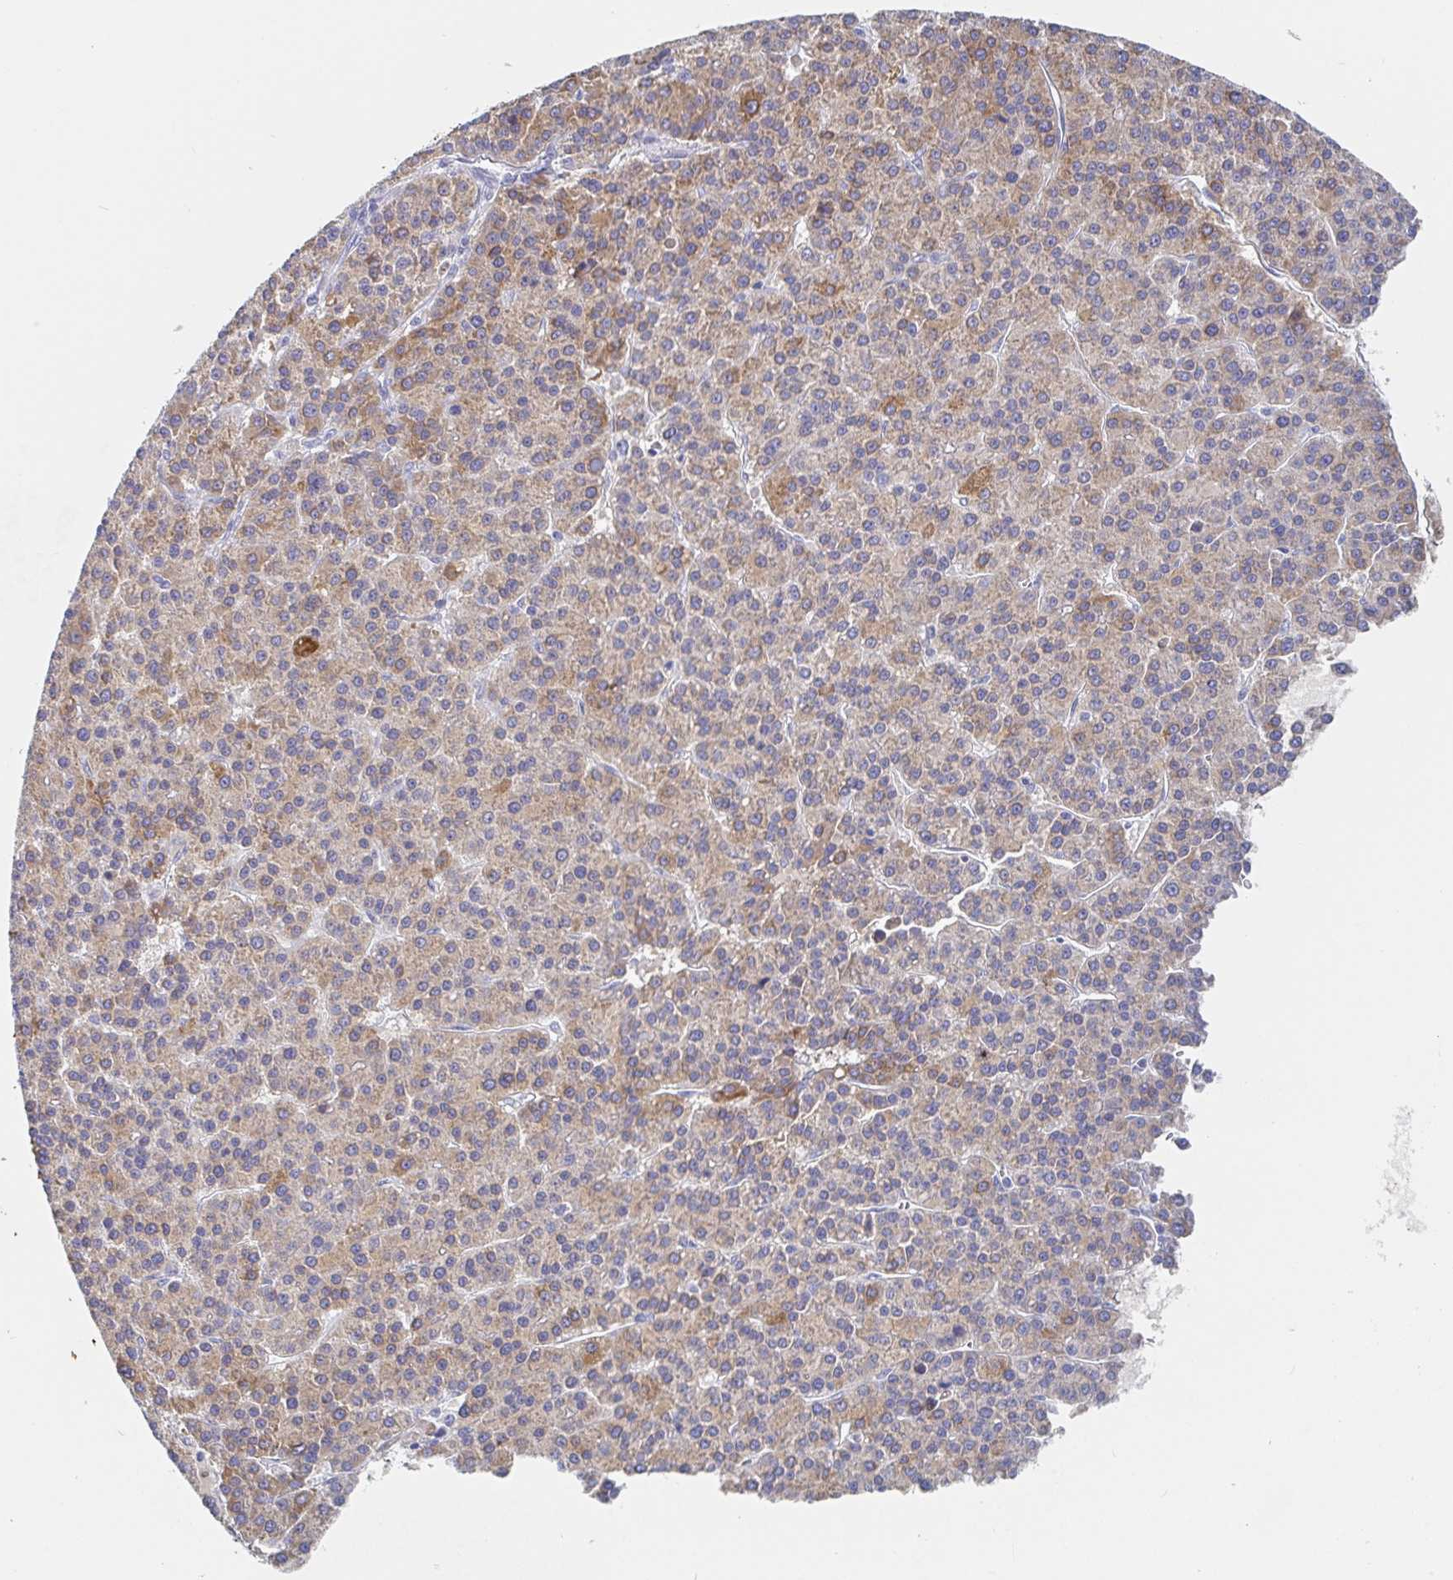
{"staining": {"intensity": "weak", "quantity": "25%-75%", "location": "cytoplasmic/membranous"}, "tissue": "liver cancer", "cell_type": "Tumor cells", "image_type": "cancer", "snomed": [{"axis": "morphology", "description": "Carcinoma, Hepatocellular, NOS"}, {"axis": "topography", "description": "Liver"}], "caption": "Liver hepatocellular carcinoma stained with DAB immunohistochemistry shows low levels of weak cytoplasmic/membranous expression in about 25%-75% of tumor cells. (DAB (3,3'-diaminobenzidine) = brown stain, brightfield microscopy at high magnification).", "gene": "ZNF430", "patient": {"sex": "female", "age": 58}}